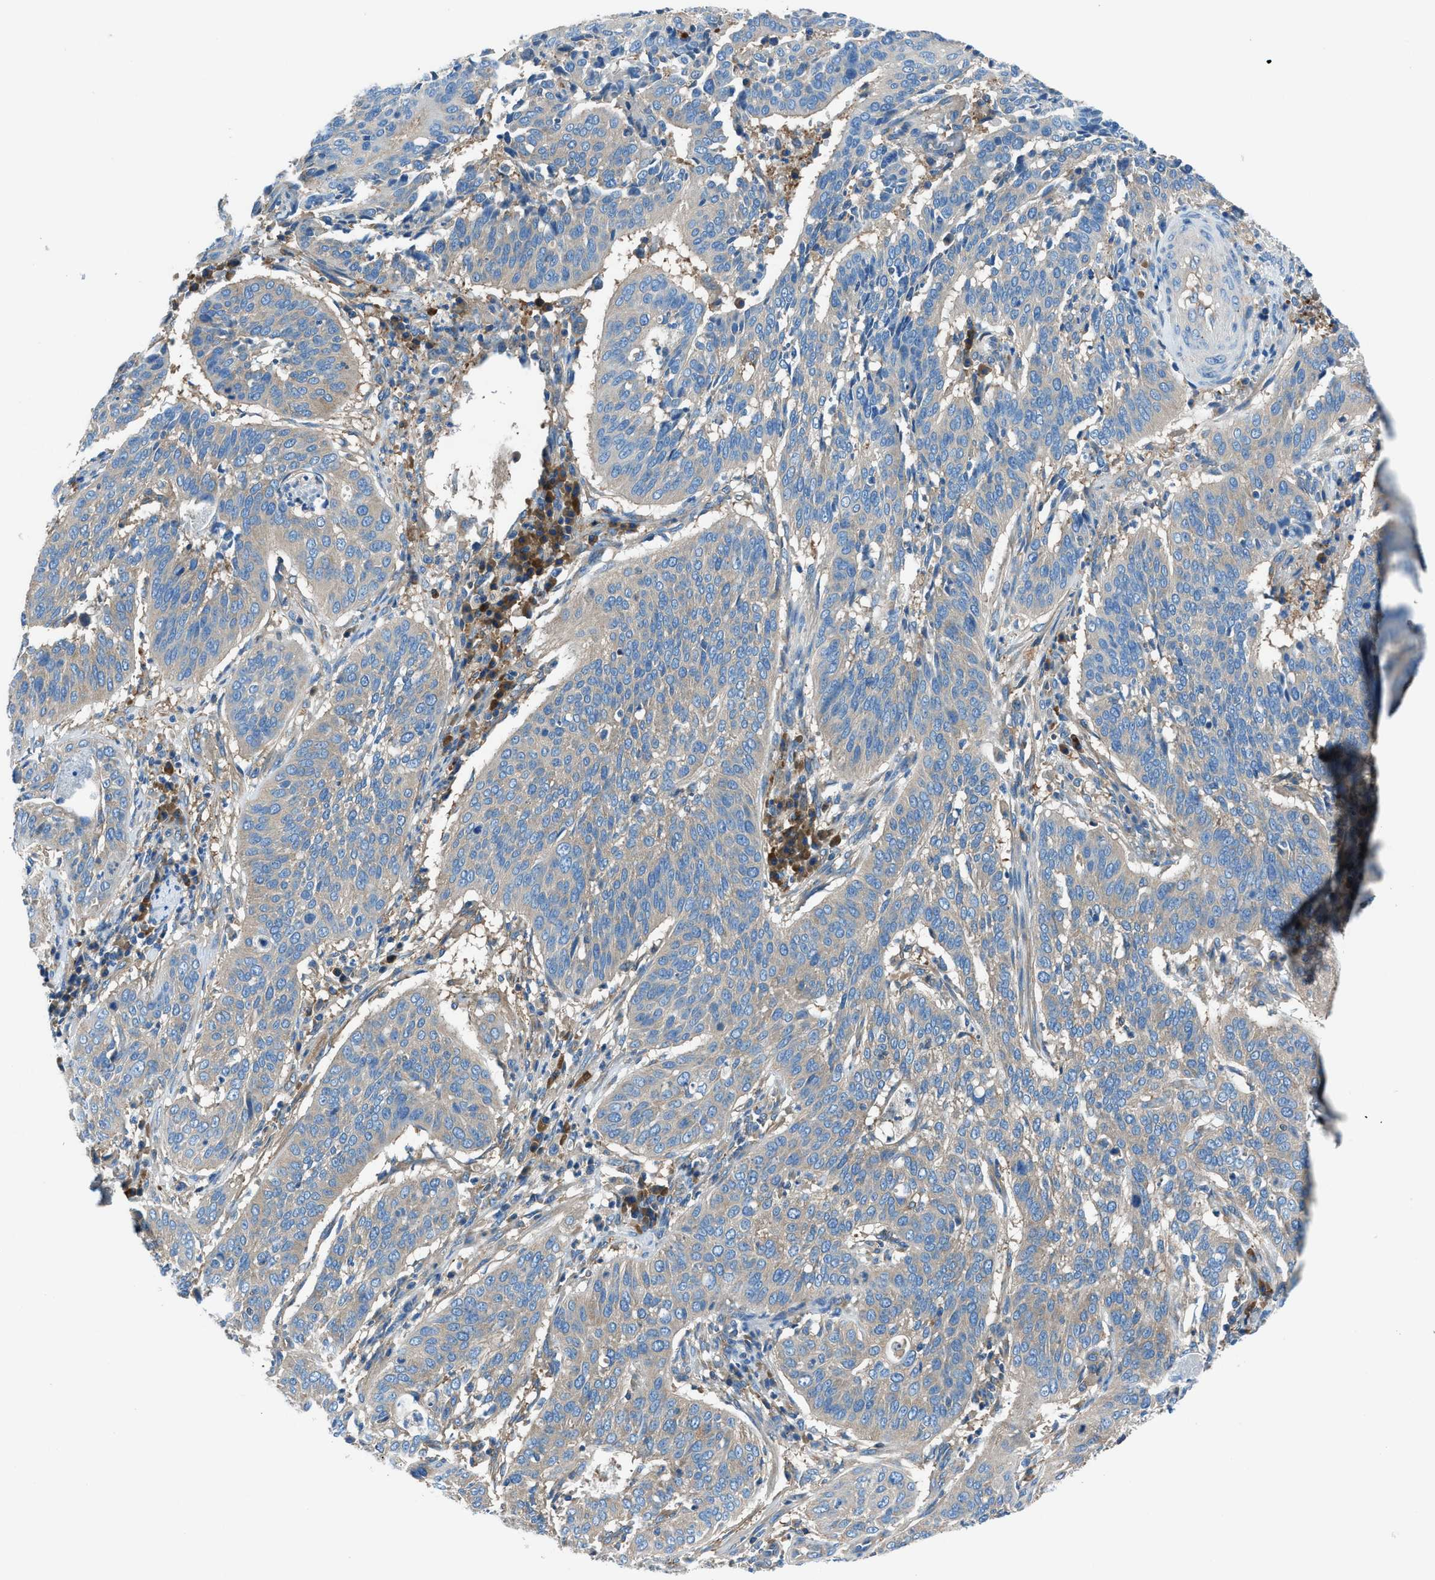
{"staining": {"intensity": "weak", "quantity": "25%-75%", "location": "cytoplasmic/membranous"}, "tissue": "cervical cancer", "cell_type": "Tumor cells", "image_type": "cancer", "snomed": [{"axis": "morphology", "description": "Normal tissue, NOS"}, {"axis": "morphology", "description": "Squamous cell carcinoma, NOS"}, {"axis": "topography", "description": "Cervix"}], "caption": "Tumor cells exhibit low levels of weak cytoplasmic/membranous staining in approximately 25%-75% of cells in human cervical cancer.", "gene": "SARS1", "patient": {"sex": "female", "age": 39}}